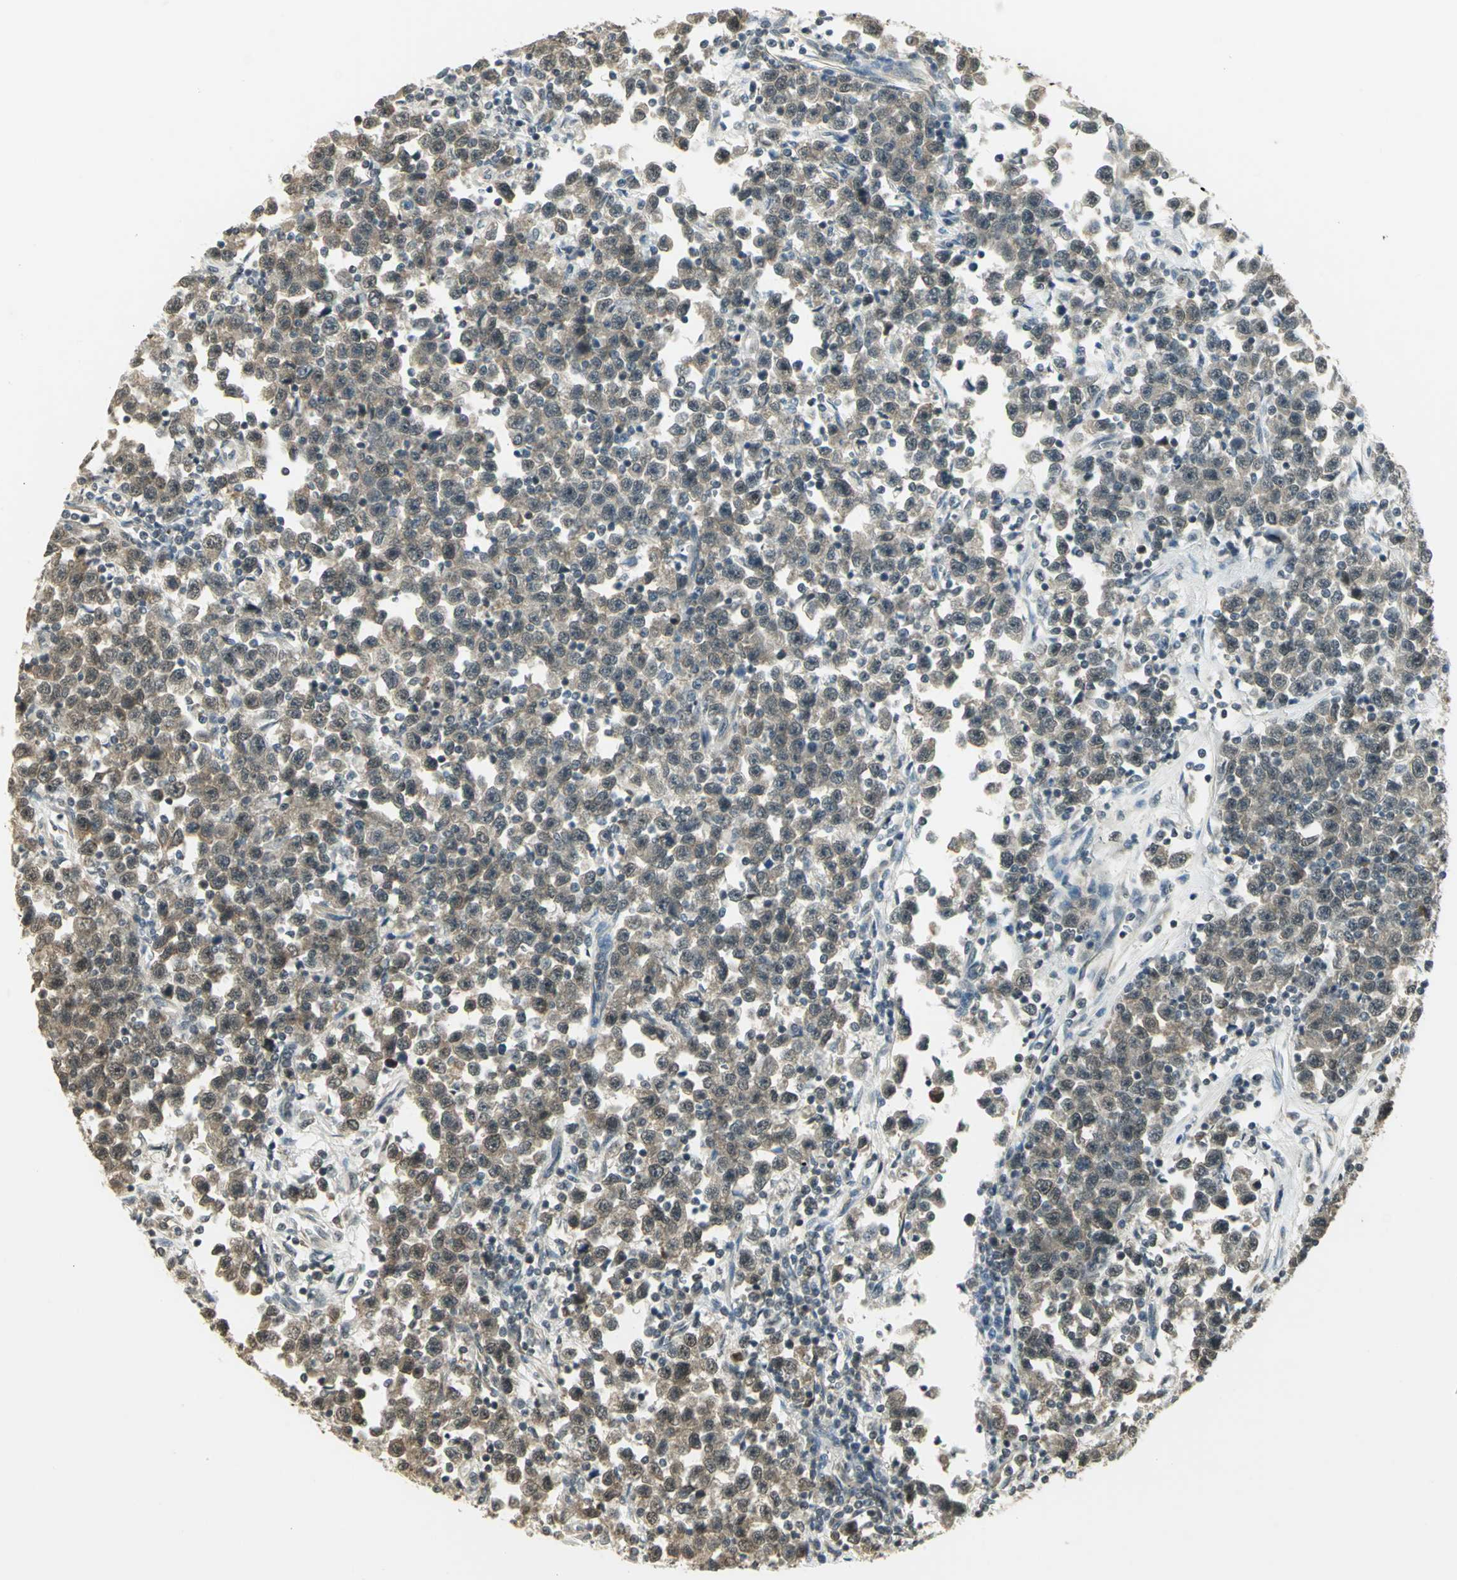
{"staining": {"intensity": "weak", "quantity": ">75%", "location": "cytoplasmic/membranous"}, "tissue": "testis cancer", "cell_type": "Tumor cells", "image_type": "cancer", "snomed": [{"axis": "morphology", "description": "Seminoma, NOS"}, {"axis": "topography", "description": "Testis"}], "caption": "Immunohistochemical staining of human seminoma (testis) demonstrates weak cytoplasmic/membranous protein expression in about >75% of tumor cells.", "gene": "CDC34", "patient": {"sex": "male", "age": 43}}